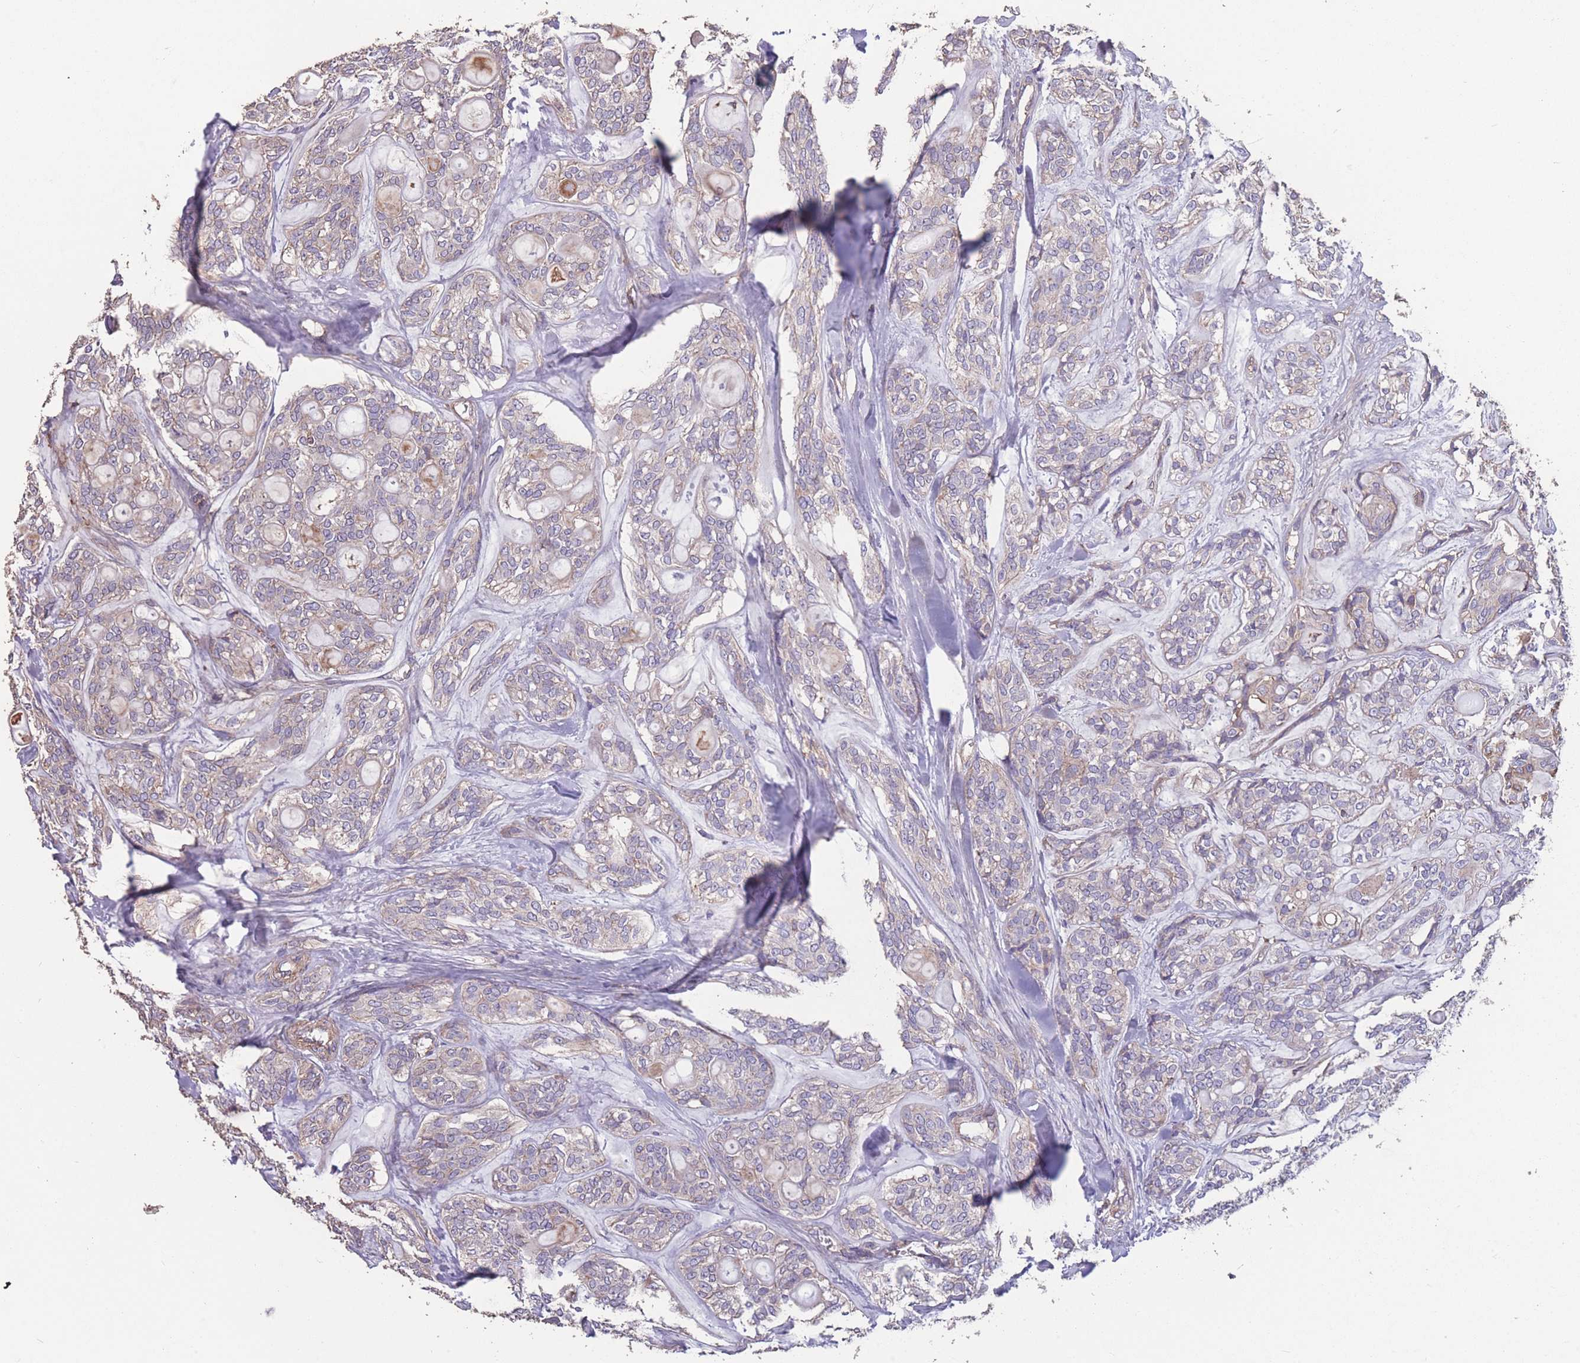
{"staining": {"intensity": "negative", "quantity": "none", "location": "none"}, "tissue": "head and neck cancer", "cell_type": "Tumor cells", "image_type": "cancer", "snomed": [{"axis": "morphology", "description": "Adenocarcinoma, NOS"}, {"axis": "topography", "description": "Head-Neck"}], "caption": "DAB immunohistochemical staining of human head and neck adenocarcinoma demonstrates no significant staining in tumor cells.", "gene": "NUDT21", "patient": {"sex": "male", "age": 66}}